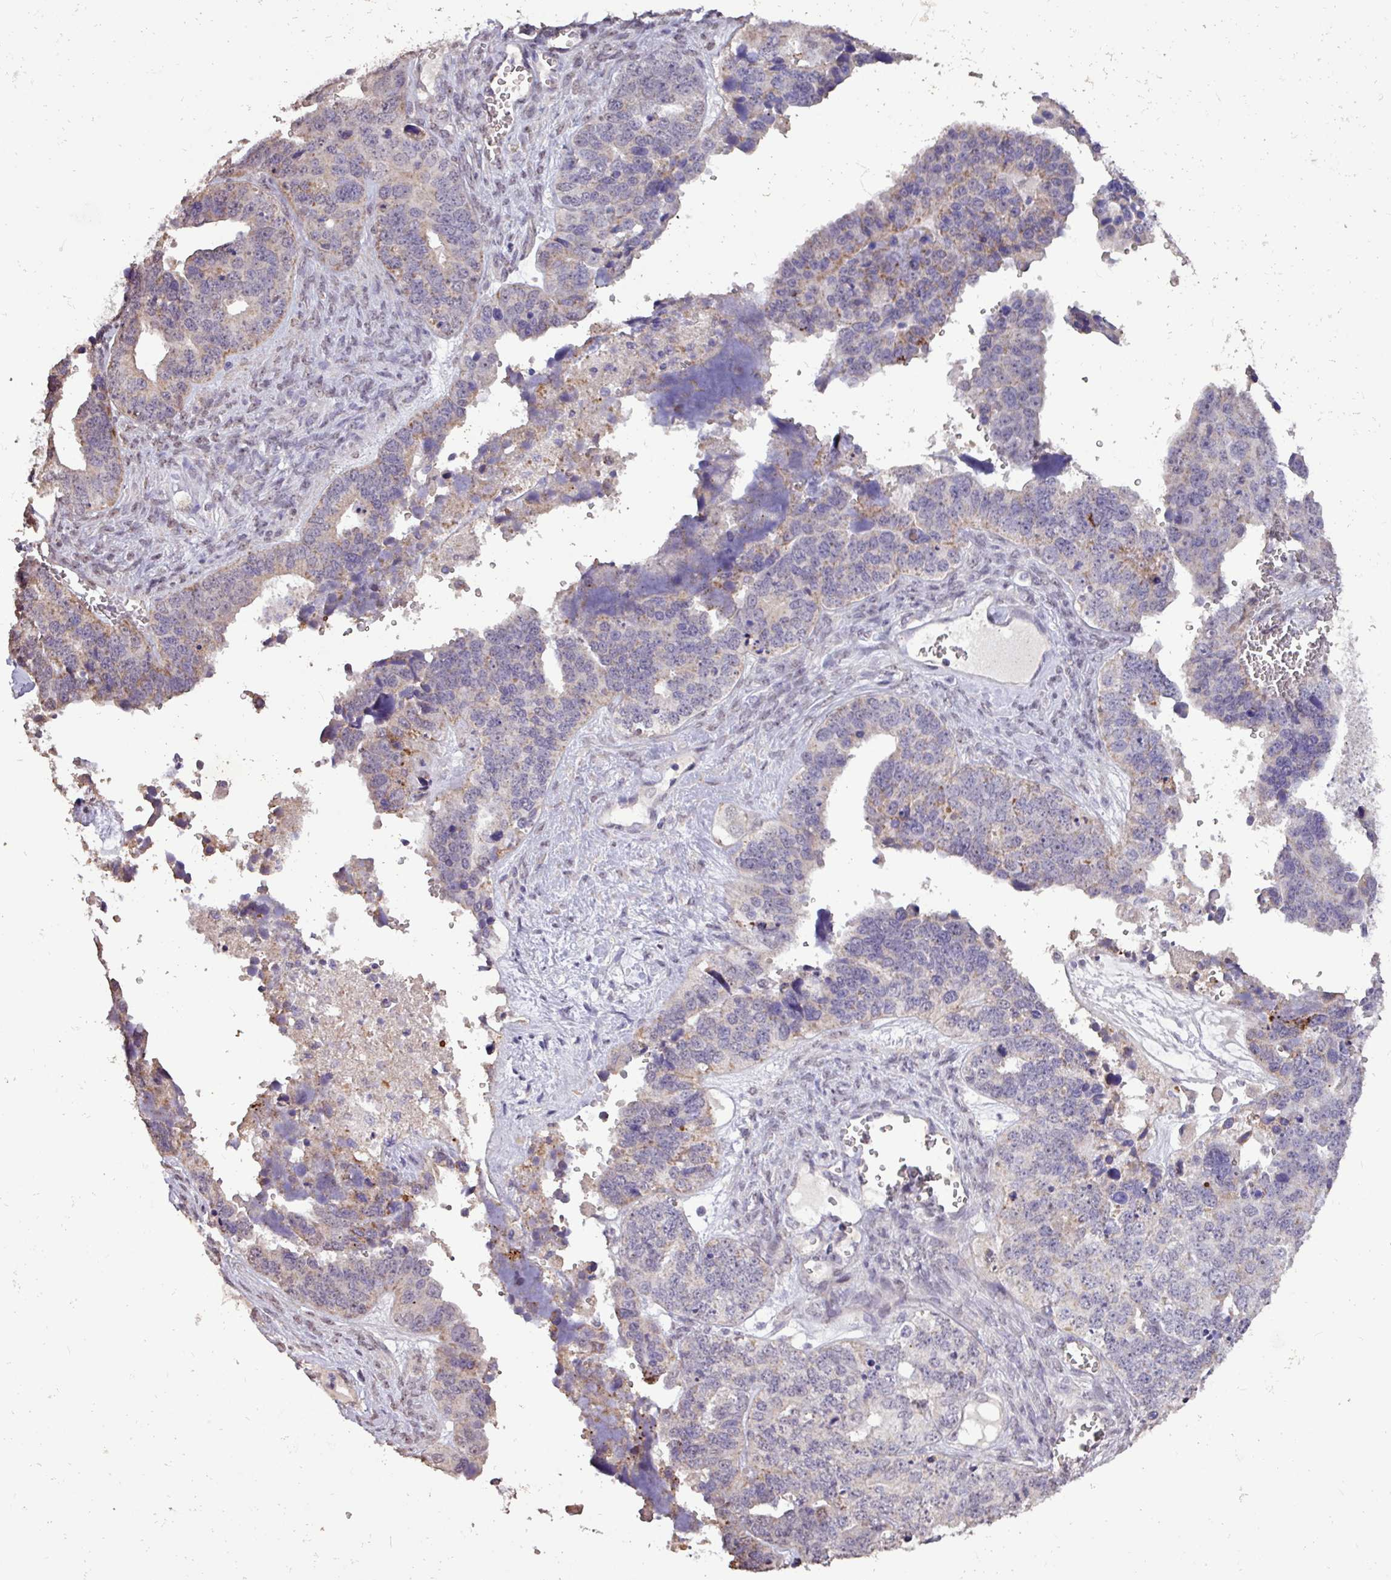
{"staining": {"intensity": "negative", "quantity": "none", "location": "none"}, "tissue": "ovarian cancer", "cell_type": "Tumor cells", "image_type": "cancer", "snomed": [{"axis": "morphology", "description": "Cystadenocarcinoma, serous, NOS"}, {"axis": "topography", "description": "Ovary"}], "caption": "A histopathology image of ovarian serous cystadenocarcinoma stained for a protein shows no brown staining in tumor cells.", "gene": "L3MBTL3", "patient": {"sex": "female", "age": 76}}